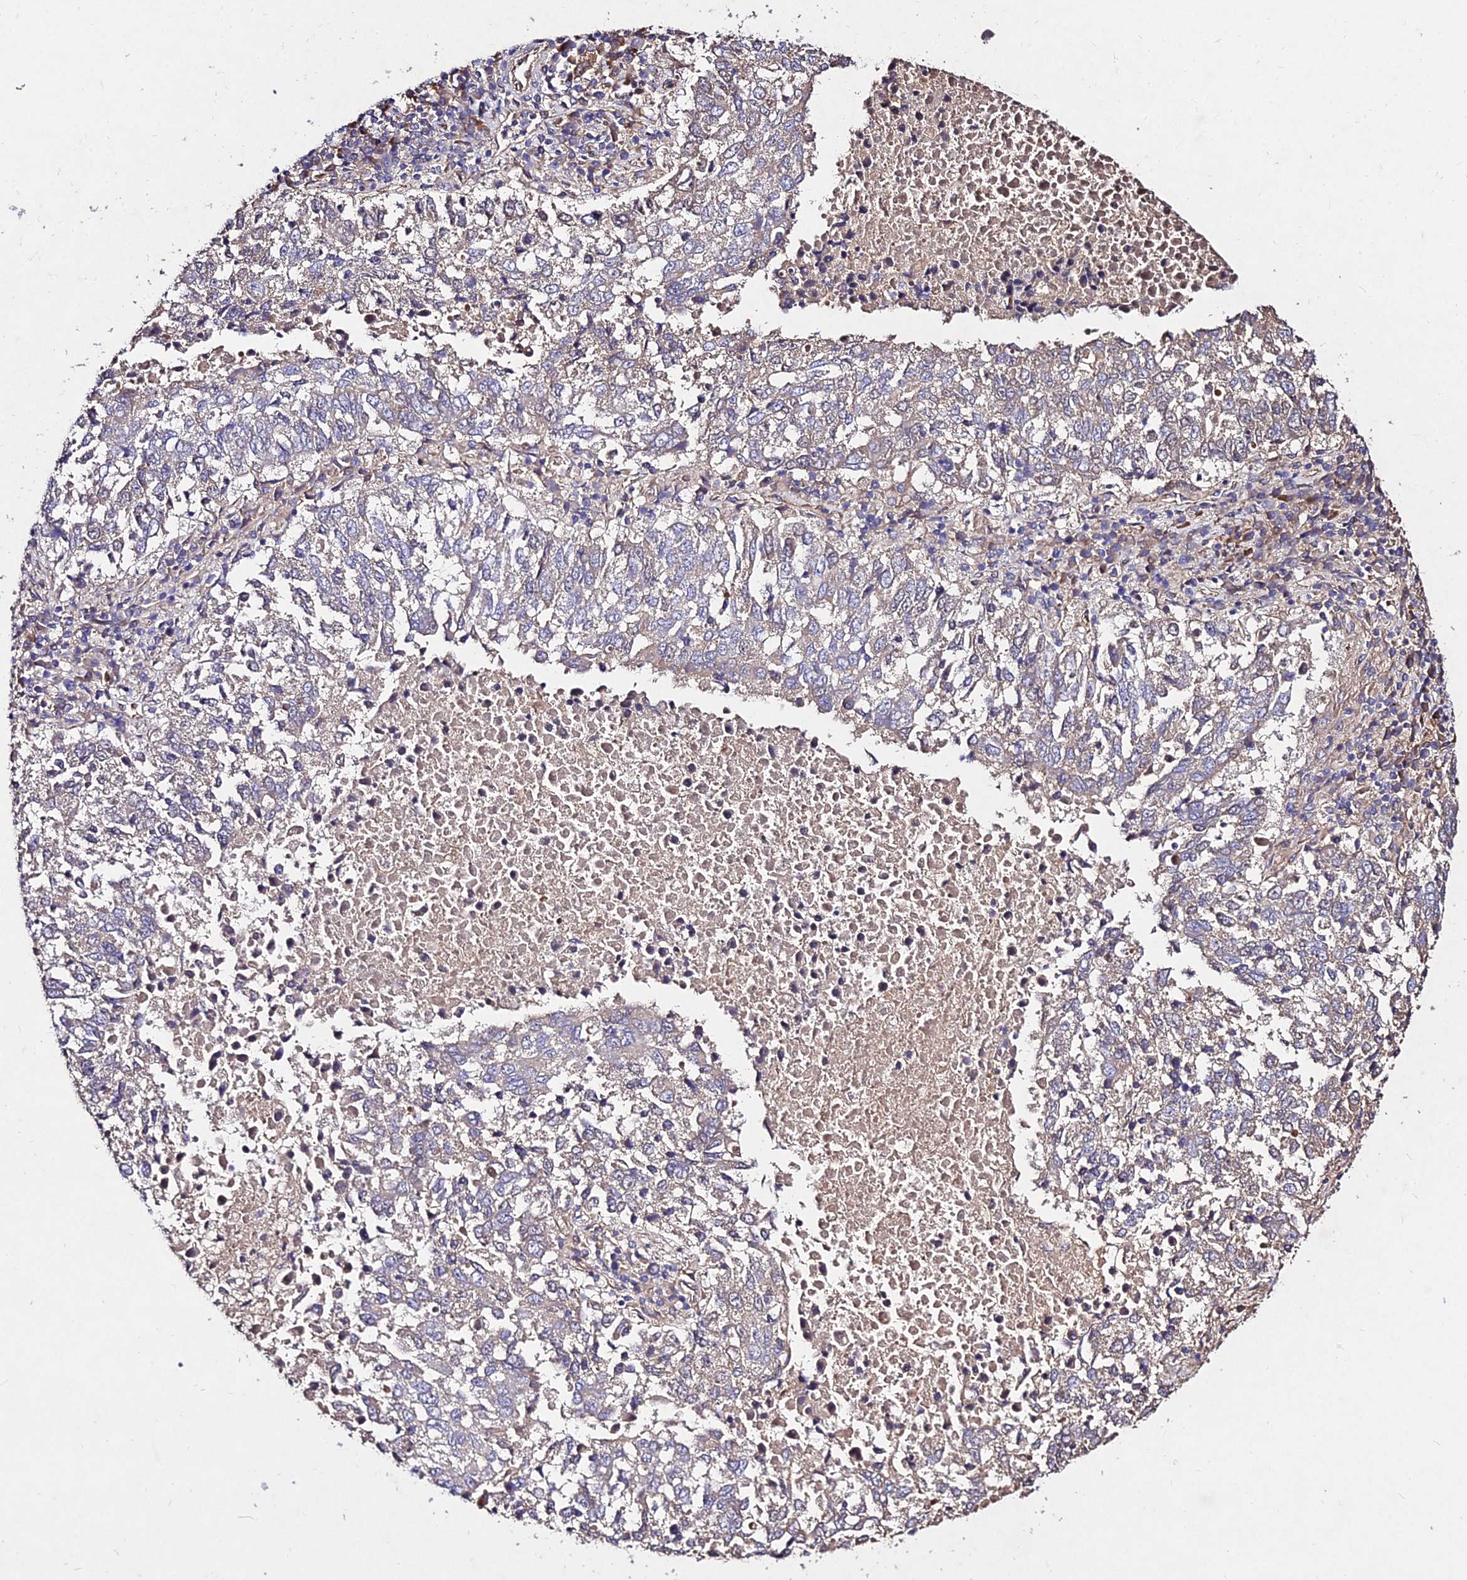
{"staining": {"intensity": "weak", "quantity": "<25%", "location": "cytoplasmic/membranous"}, "tissue": "lung cancer", "cell_type": "Tumor cells", "image_type": "cancer", "snomed": [{"axis": "morphology", "description": "Squamous cell carcinoma, NOS"}, {"axis": "topography", "description": "Lung"}], "caption": "Immunohistochemical staining of lung squamous cell carcinoma shows no significant positivity in tumor cells. The staining is performed using DAB (3,3'-diaminobenzidine) brown chromogen with nuclei counter-stained in using hematoxylin.", "gene": "AP3M2", "patient": {"sex": "male", "age": 73}}